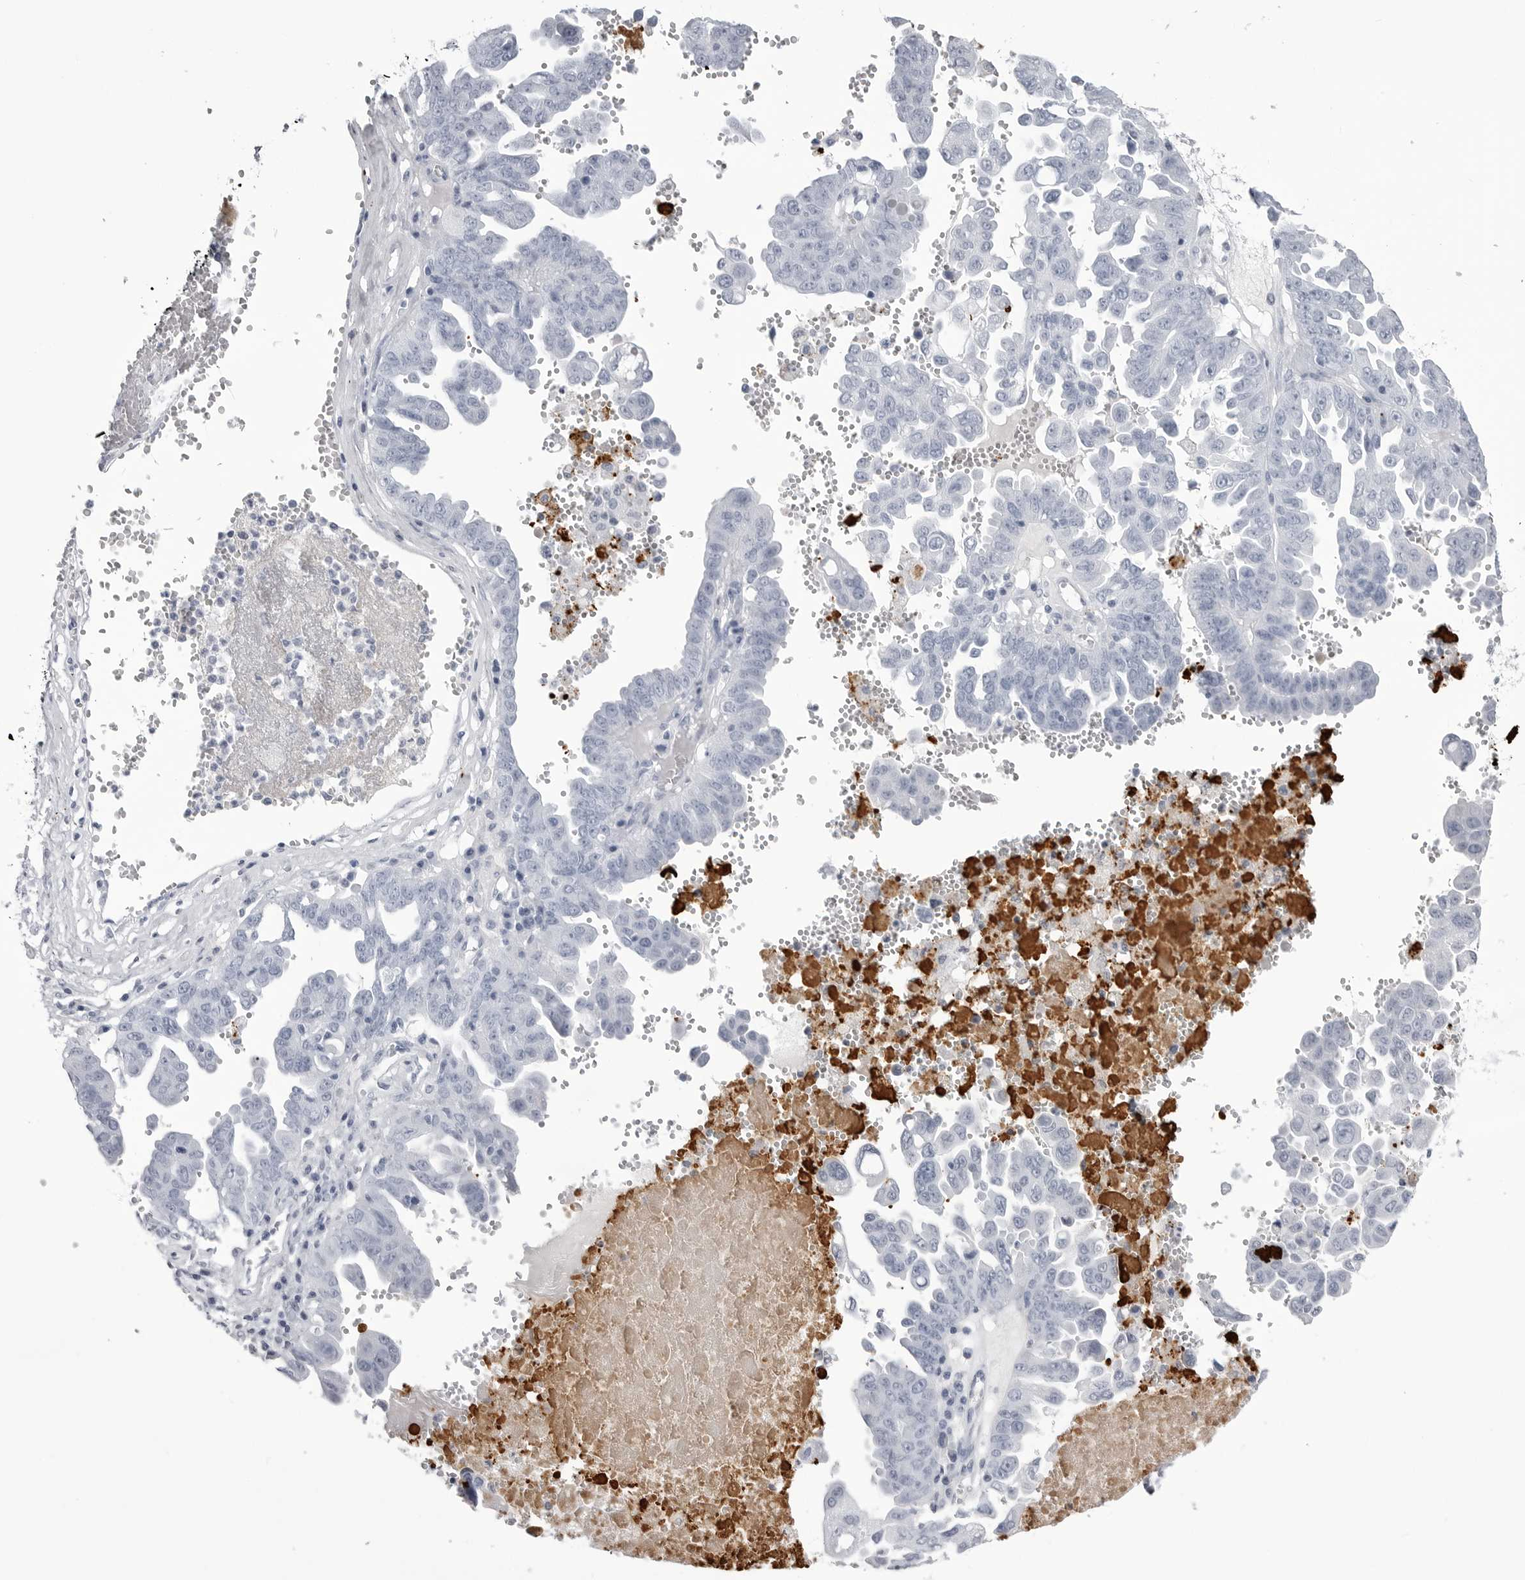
{"staining": {"intensity": "negative", "quantity": "none", "location": "none"}, "tissue": "ovarian cancer", "cell_type": "Tumor cells", "image_type": "cancer", "snomed": [{"axis": "morphology", "description": "Carcinoma, endometroid"}, {"axis": "topography", "description": "Ovary"}], "caption": "This is an immunohistochemistry micrograph of human ovarian cancer (endometroid carcinoma). There is no positivity in tumor cells.", "gene": "COL26A1", "patient": {"sex": "female", "age": 62}}